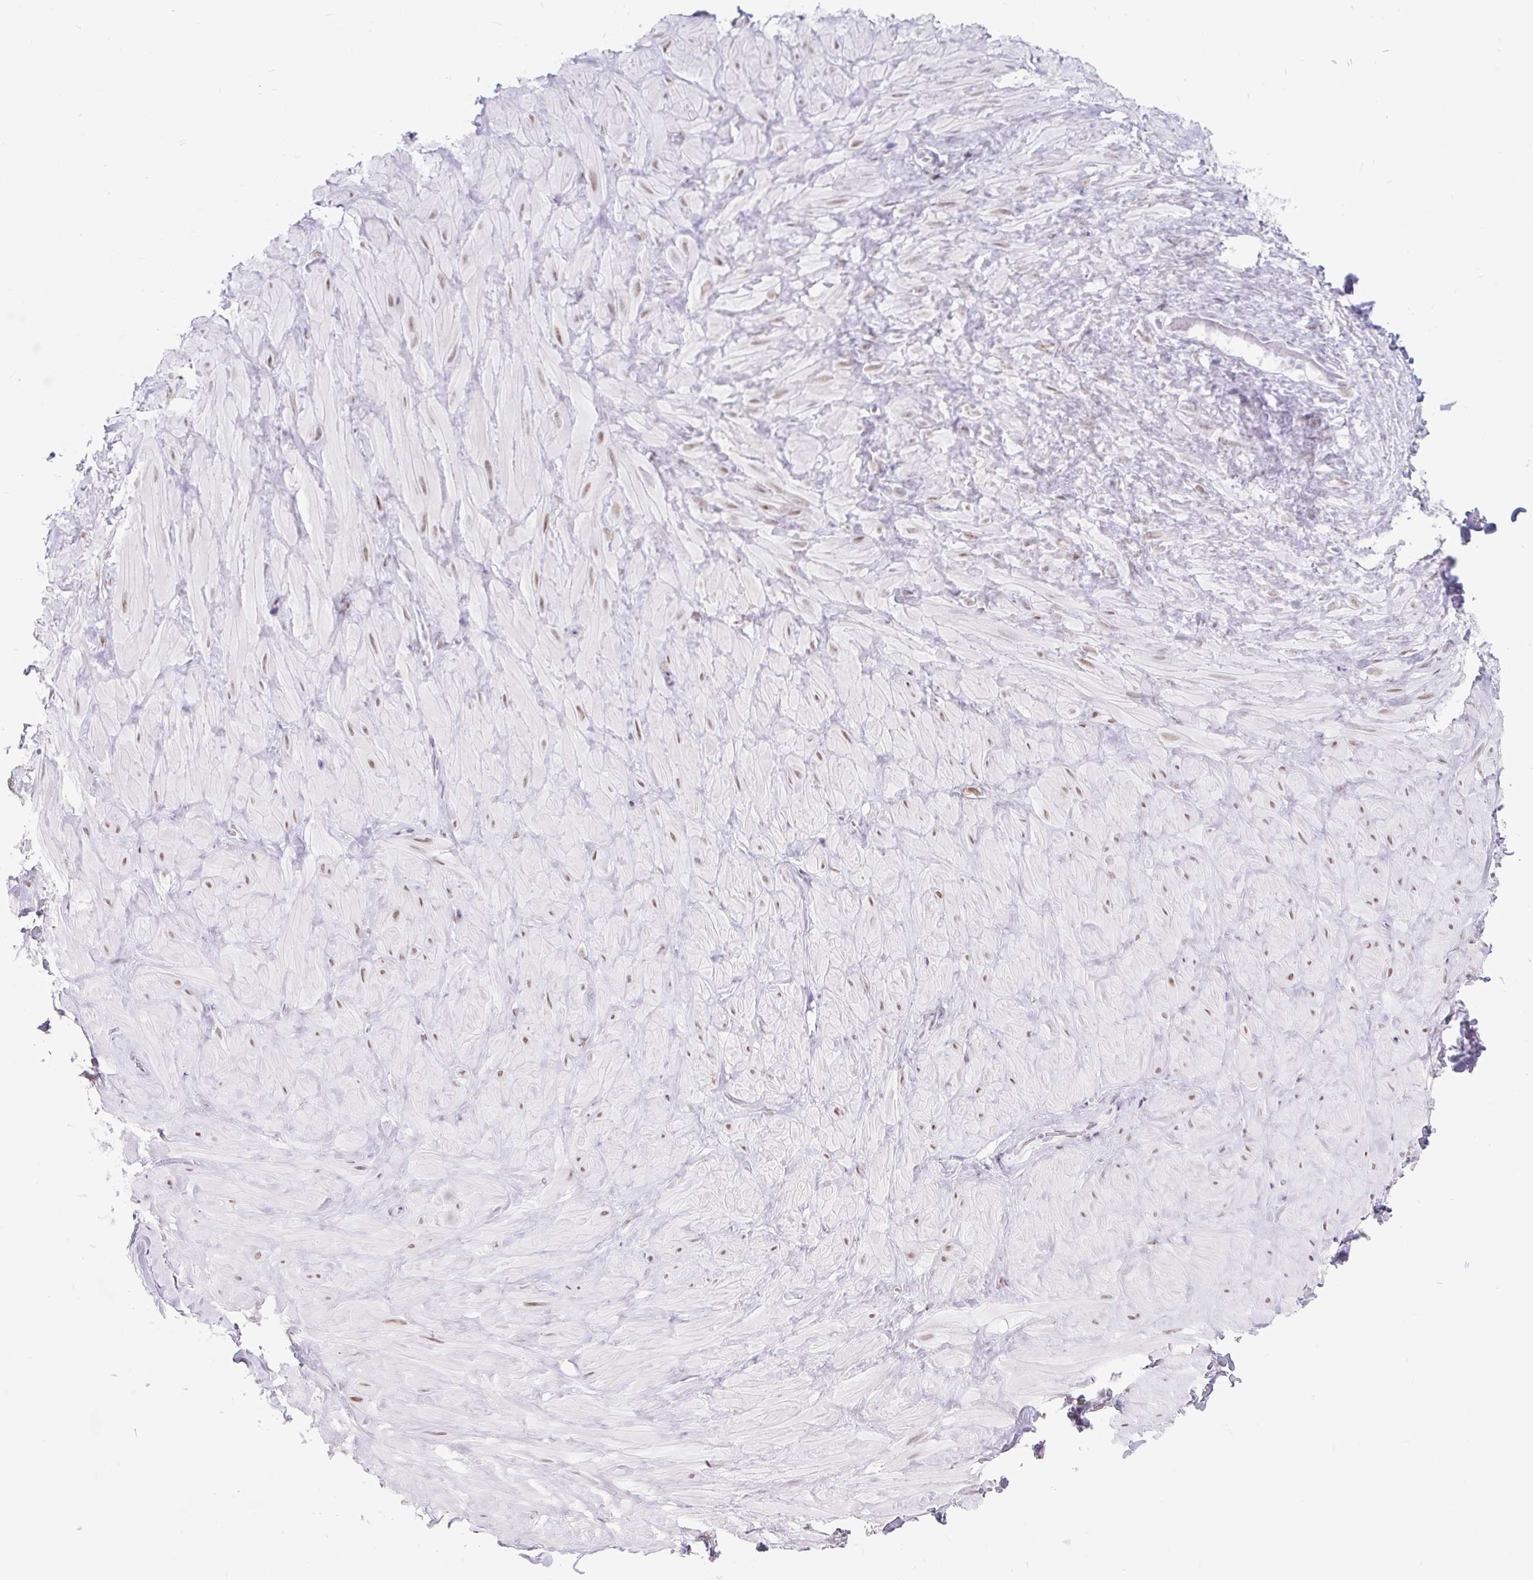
{"staining": {"intensity": "negative", "quantity": "none", "location": "none"}, "tissue": "adipose tissue", "cell_type": "Adipocytes", "image_type": "normal", "snomed": [{"axis": "morphology", "description": "Normal tissue, NOS"}, {"axis": "topography", "description": "Vascular tissue"}, {"axis": "topography", "description": "Peripheral nerve tissue"}], "caption": "Immunohistochemistry of benign adipose tissue displays no staining in adipocytes. (IHC, brightfield microscopy, high magnification).", "gene": "PLCXD2", "patient": {"sex": "male", "age": 41}}